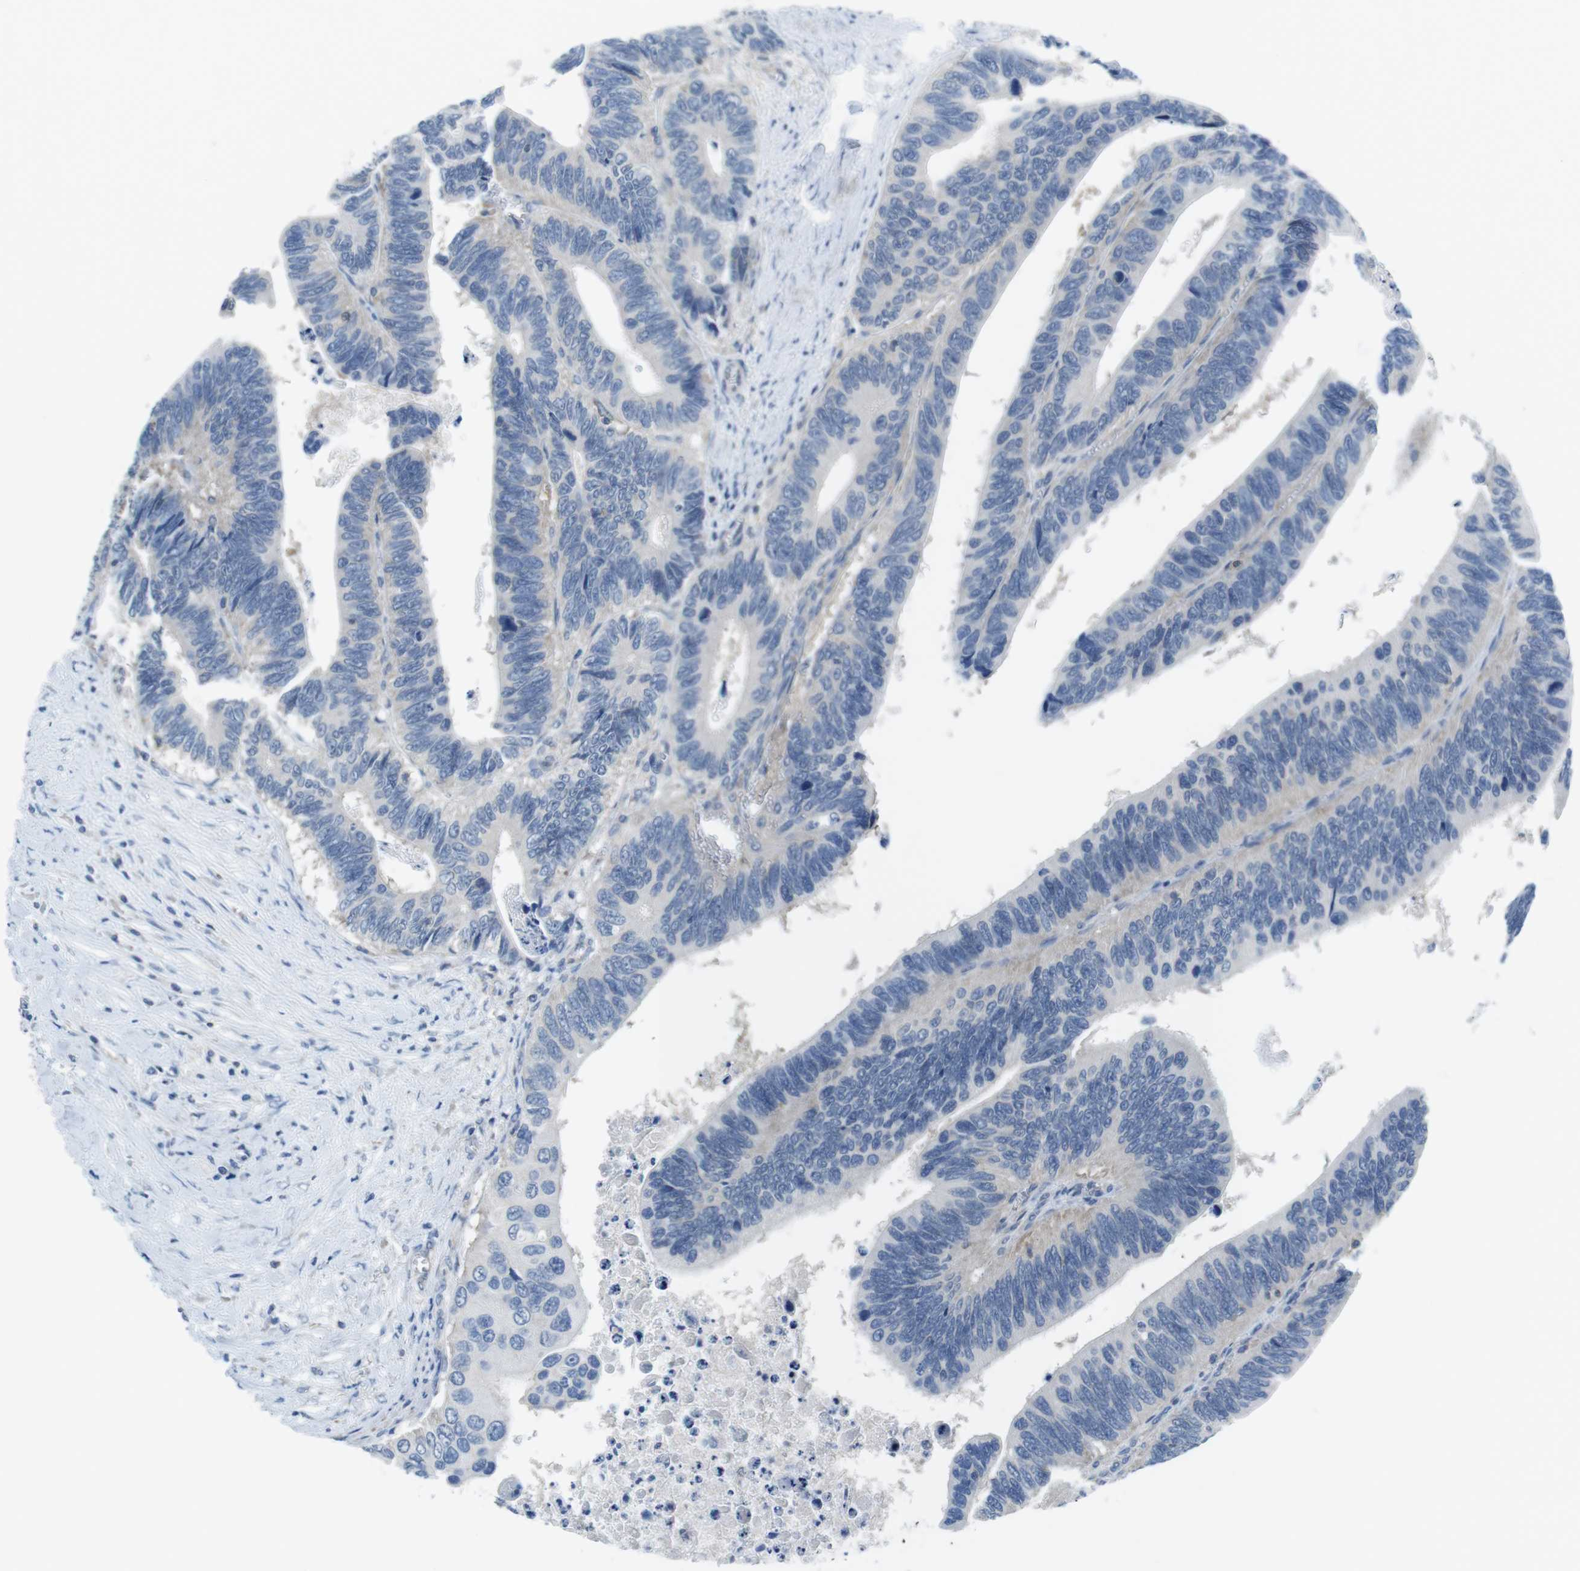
{"staining": {"intensity": "negative", "quantity": "none", "location": "none"}, "tissue": "colorectal cancer", "cell_type": "Tumor cells", "image_type": "cancer", "snomed": [{"axis": "morphology", "description": "Adenocarcinoma, NOS"}, {"axis": "topography", "description": "Colon"}], "caption": "High magnification brightfield microscopy of colorectal cancer (adenocarcinoma) stained with DAB (brown) and counterstained with hematoxylin (blue): tumor cells show no significant positivity.", "gene": "PIK3CD", "patient": {"sex": "male", "age": 72}}